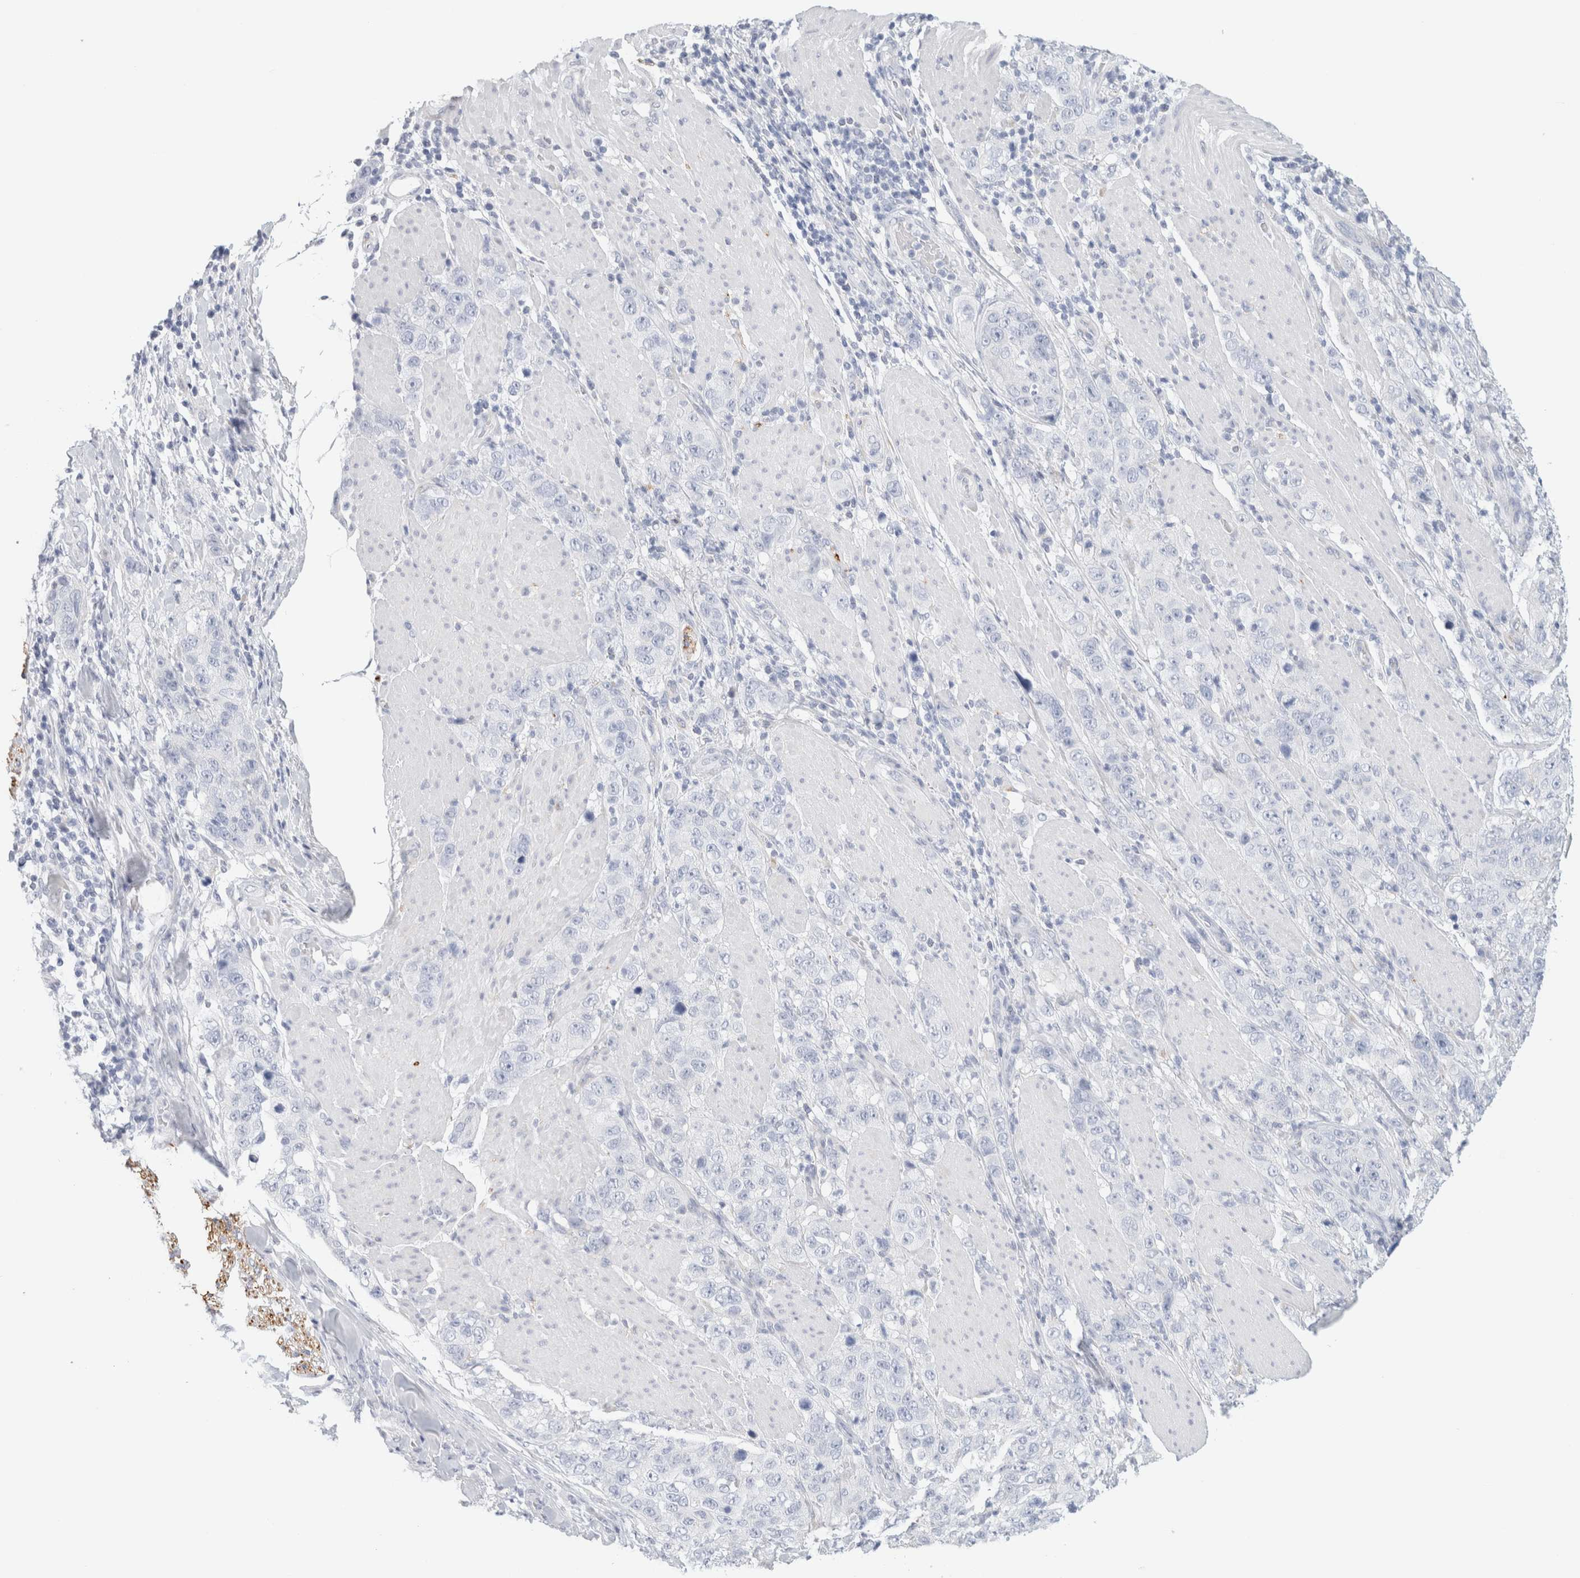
{"staining": {"intensity": "negative", "quantity": "none", "location": "none"}, "tissue": "stomach cancer", "cell_type": "Tumor cells", "image_type": "cancer", "snomed": [{"axis": "morphology", "description": "Adenocarcinoma, NOS"}, {"axis": "topography", "description": "Stomach"}], "caption": "Photomicrograph shows no significant protein positivity in tumor cells of stomach cancer (adenocarcinoma).", "gene": "RTN4", "patient": {"sex": "male", "age": 48}}